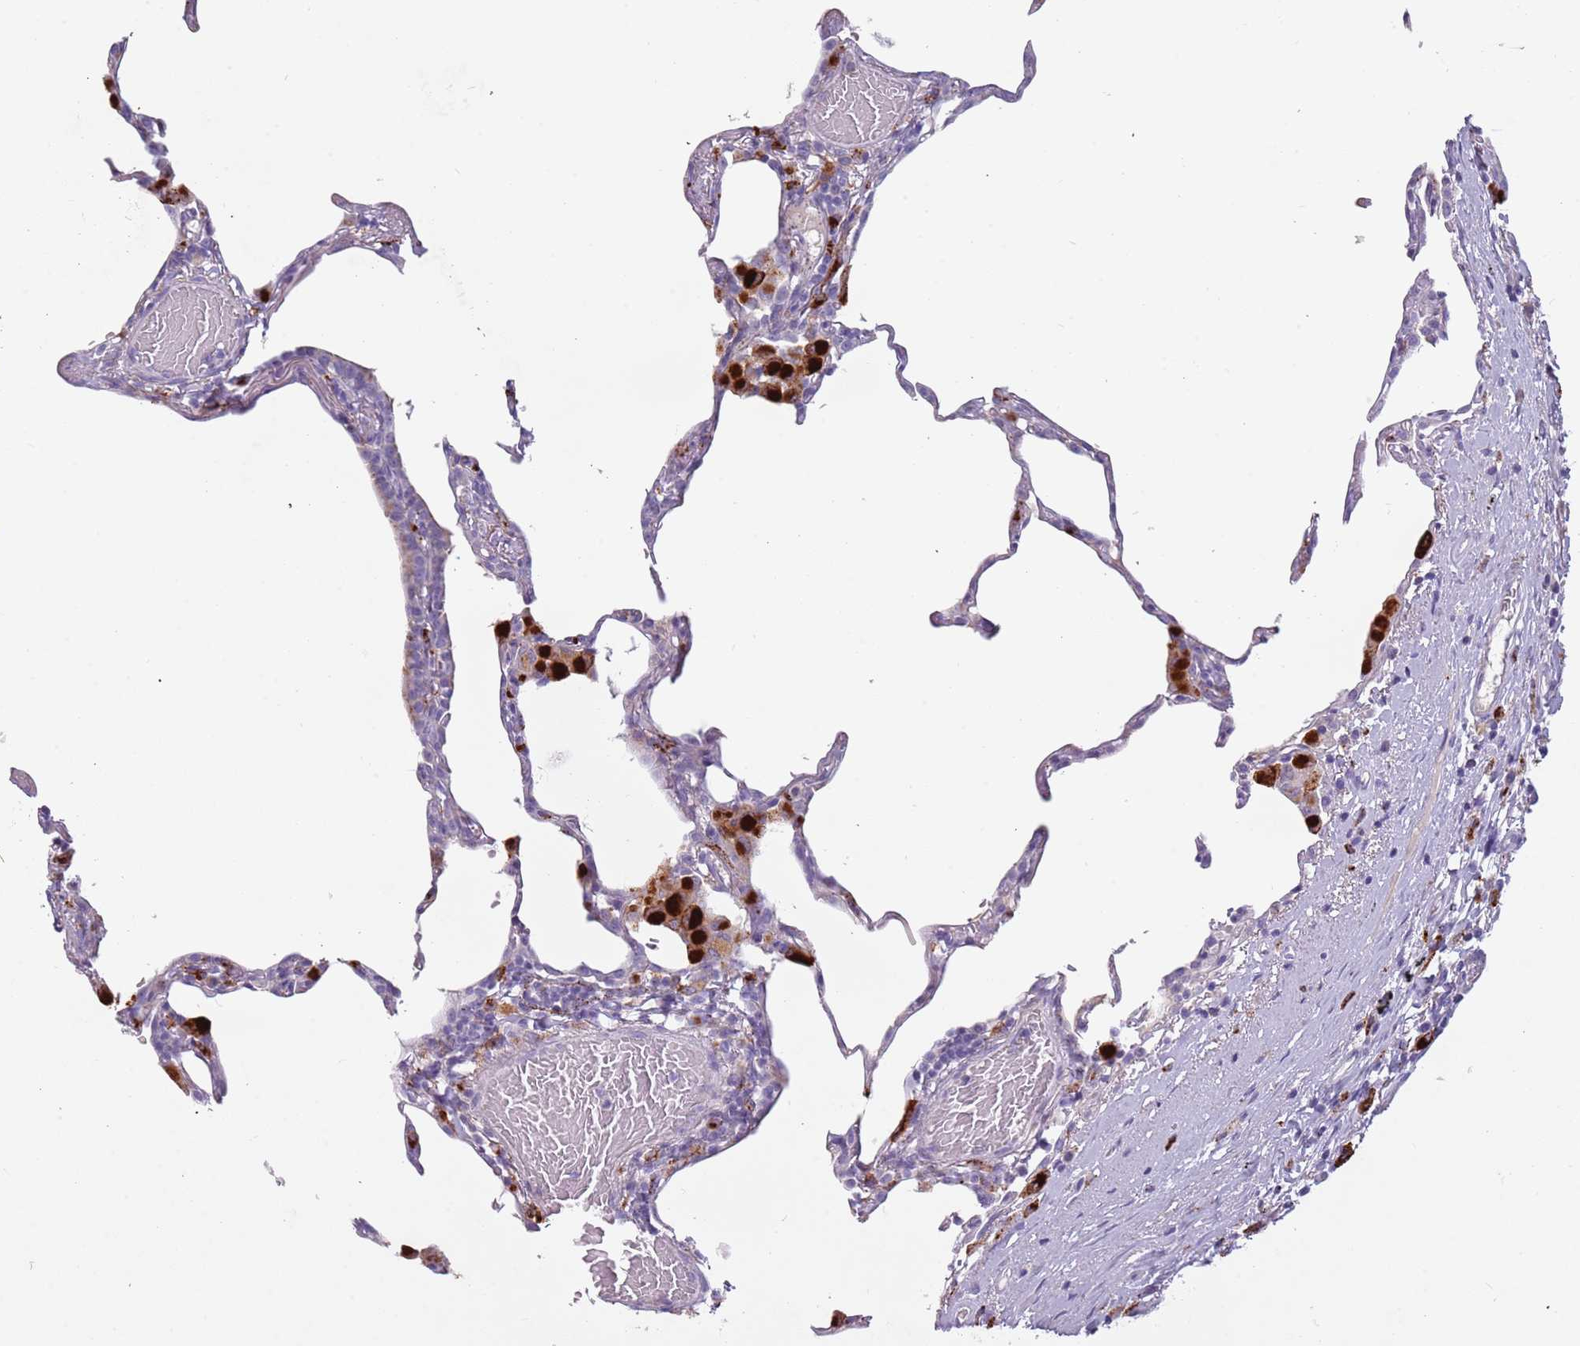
{"staining": {"intensity": "negative", "quantity": "none", "location": "none"}, "tissue": "lung", "cell_type": "Alveolar cells", "image_type": "normal", "snomed": [{"axis": "morphology", "description": "Normal tissue, NOS"}, {"axis": "topography", "description": "Lung"}], "caption": "A high-resolution photomicrograph shows immunohistochemistry (IHC) staining of normal lung, which exhibits no significant staining in alveolar cells.", "gene": "NWD2", "patient": {"sex": "female", "age": 57}}